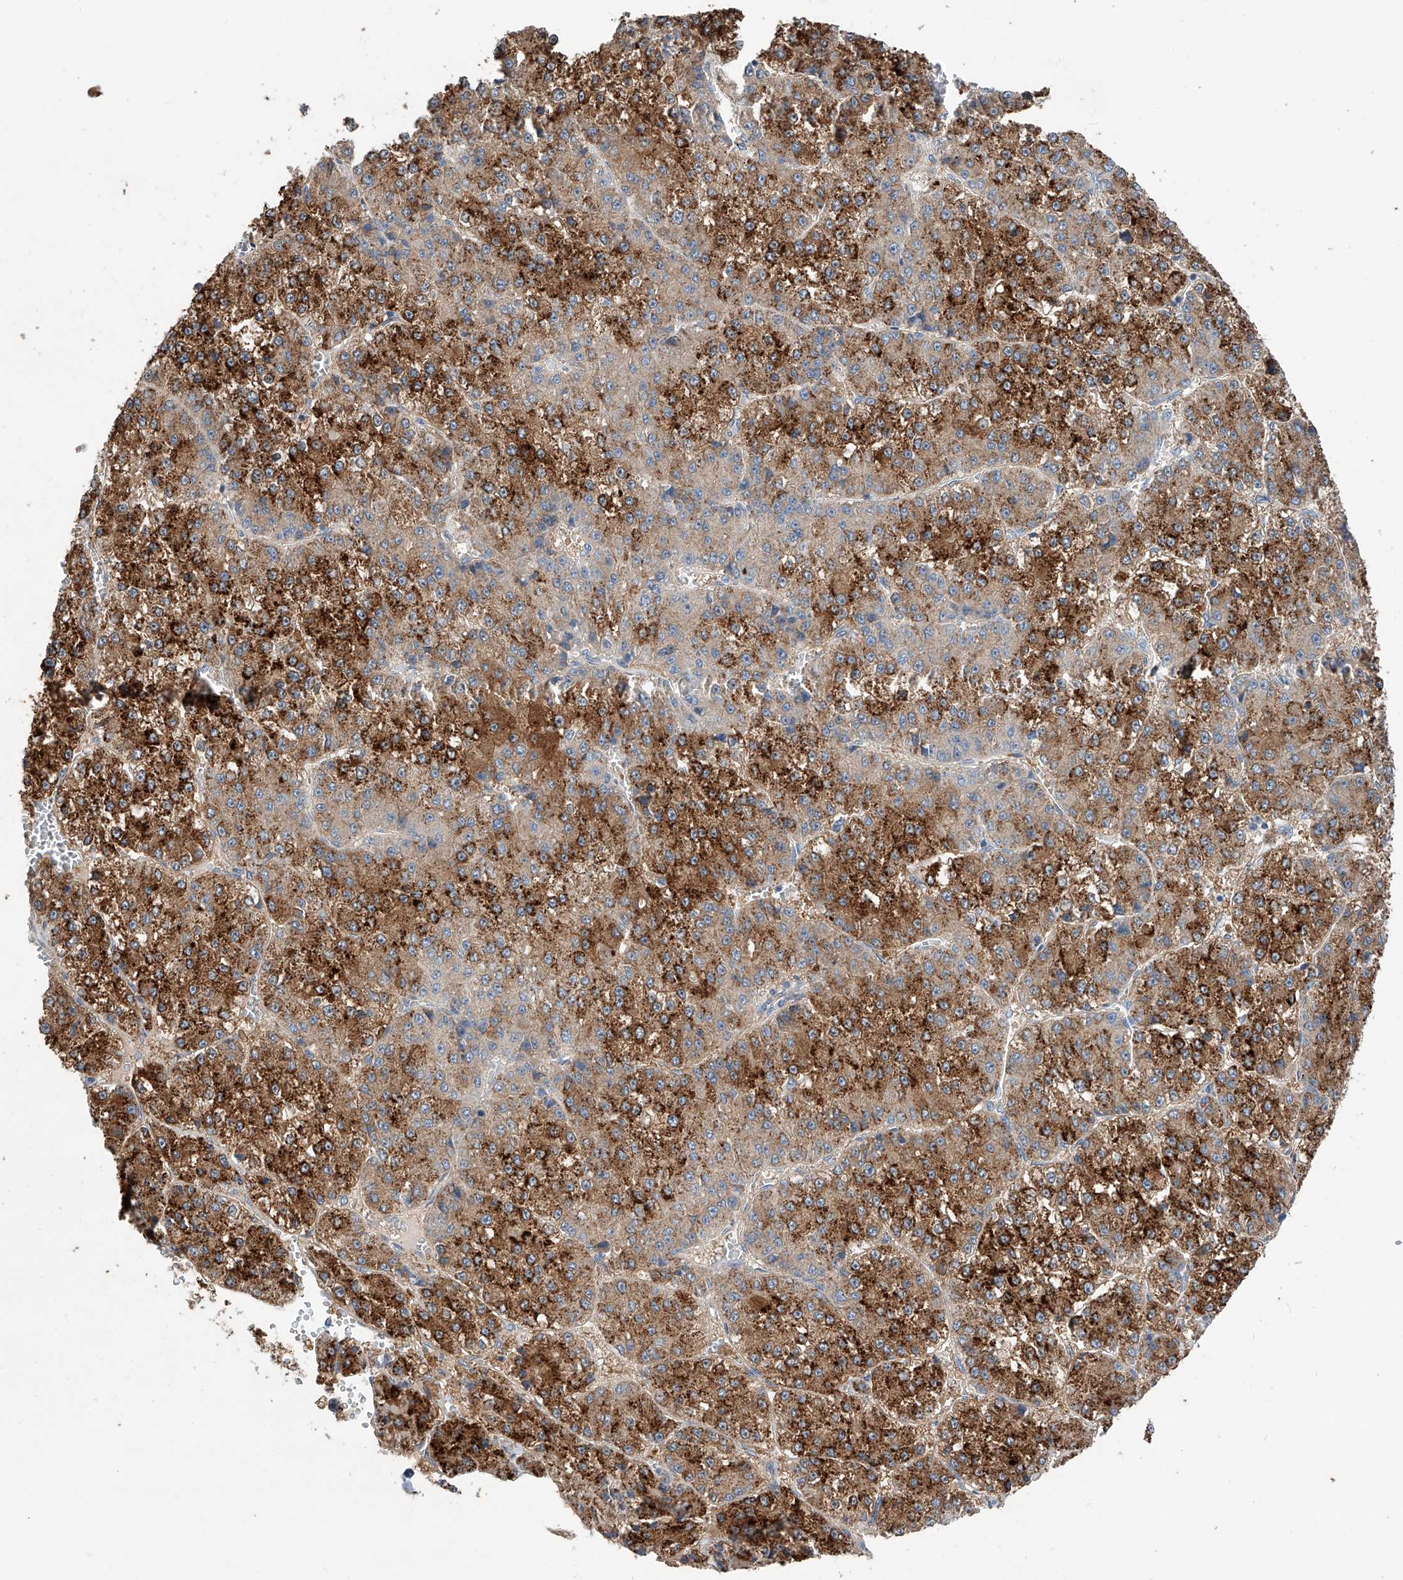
{"staining": {"intensity": "strong", "quantity": ">75%", "location": "cytoplasmic/membranous"}, "tissue": "liver cancer", "cell_type": "Tumor cells", "image_type": "cancer", "snomed": [{"axis": "morphology", "description": "Carcinoma, Hepatocellular, NOS"}, {"axis": "topography", "description": "Liver"}], "caption": "Protein expression analysis of liver cancer shows strong cytoplasmic/membranous staining in about >75% of tumor cells.", "gene": "SLC22A7", "patient": {"sex": "female", "age": 73}}